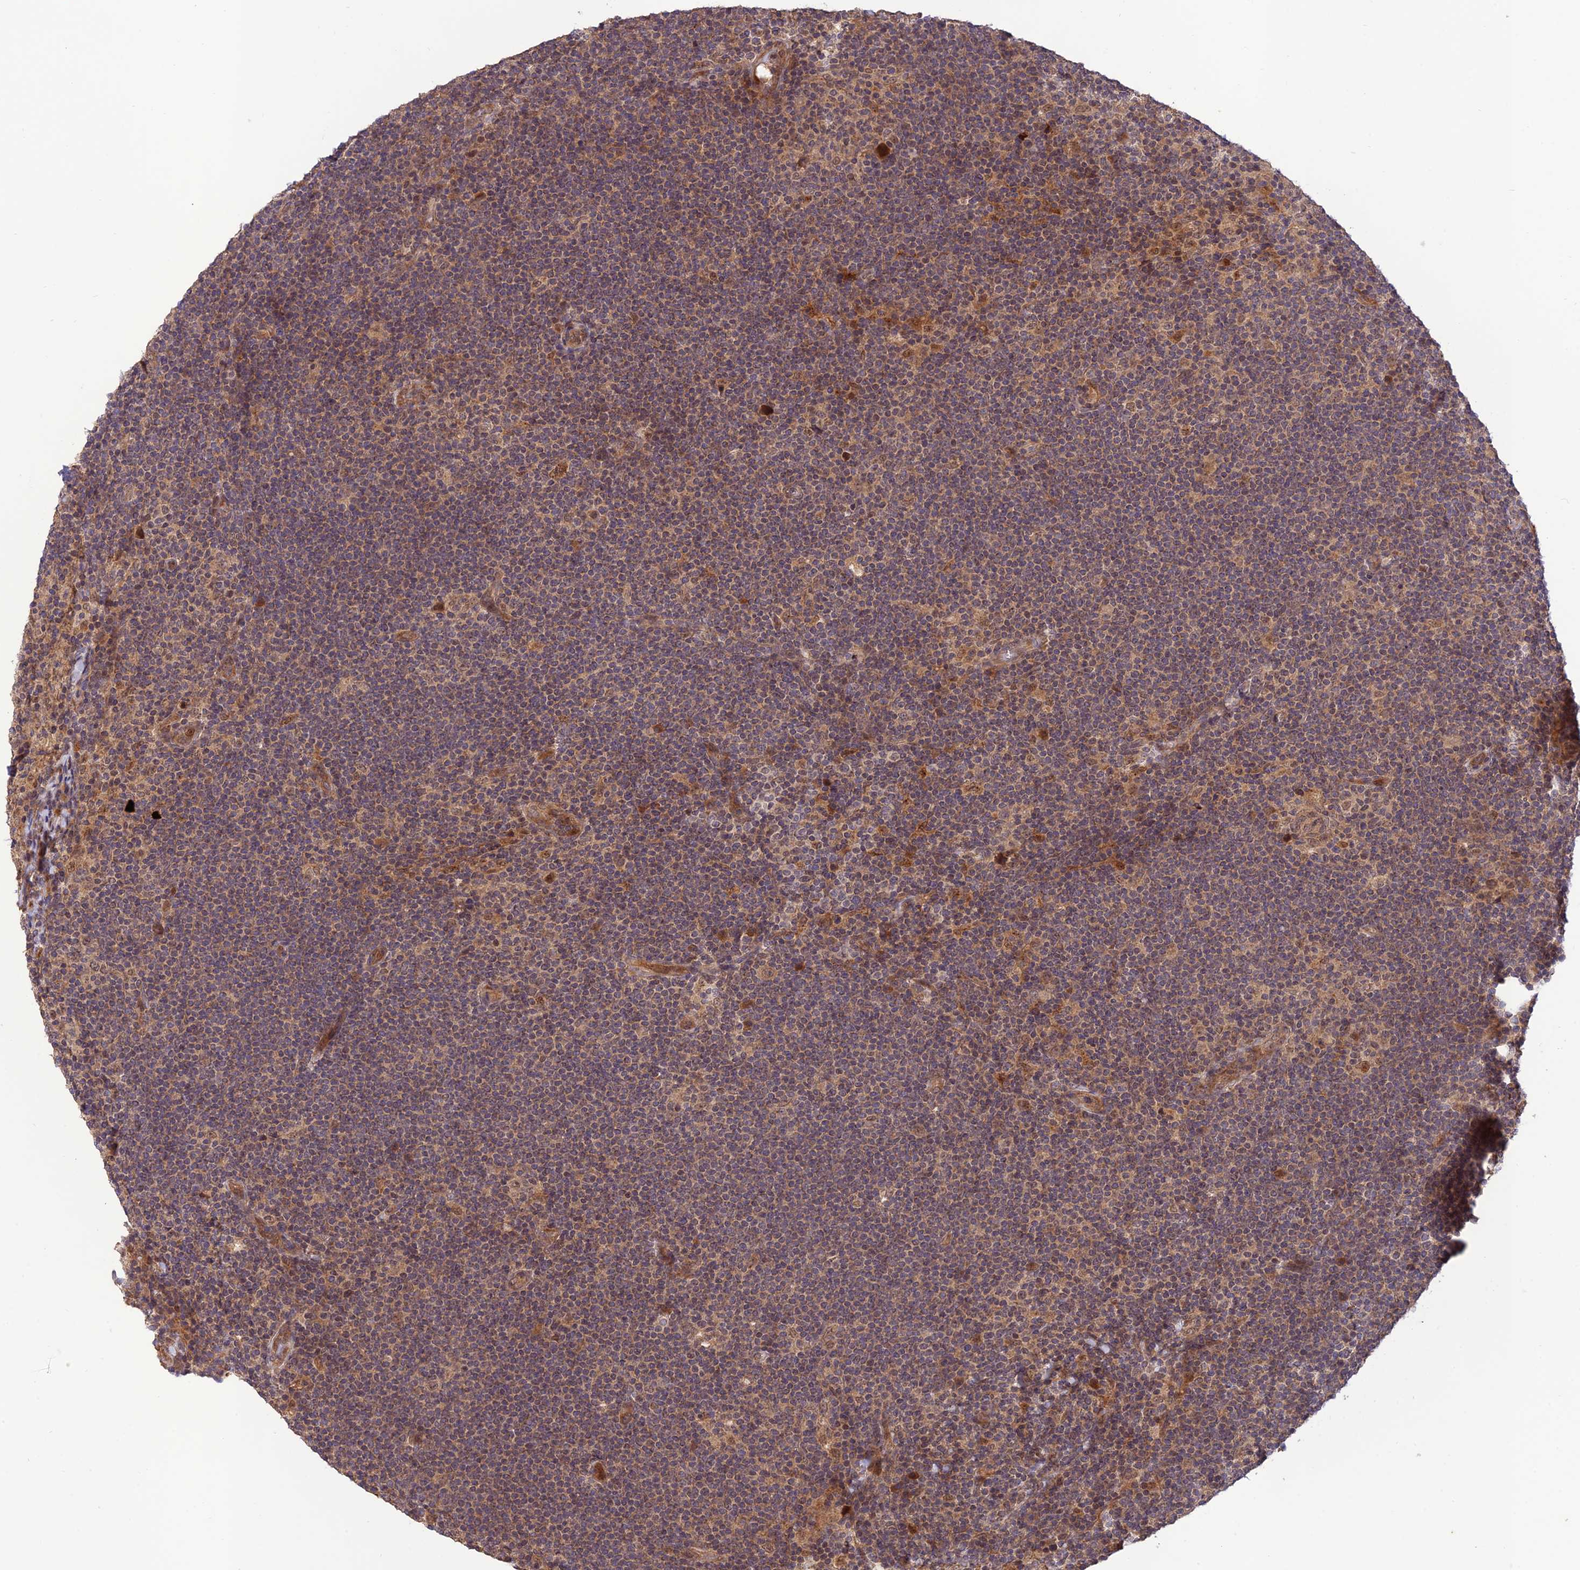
{"staining": {"intensity": "weak", "quantity": ">75%", "location": "nuclear"}, "tissue": "lymphoma", "cell_type": "Tumor cells", "image_type": "cancer", "snomed": [{"axis": "morphology", "description": "Hodgkin's disease, NOS"}, {"axis": "topography", "description": "Lymph node"}], "caption": "The photomicrograph demonstrates staining of Hodgkin's disease, revealing weak nuclear protein expression (brown color) within tumor cells.", "gene": "REV1", "patient": {"sex": "female", "age": 57}}